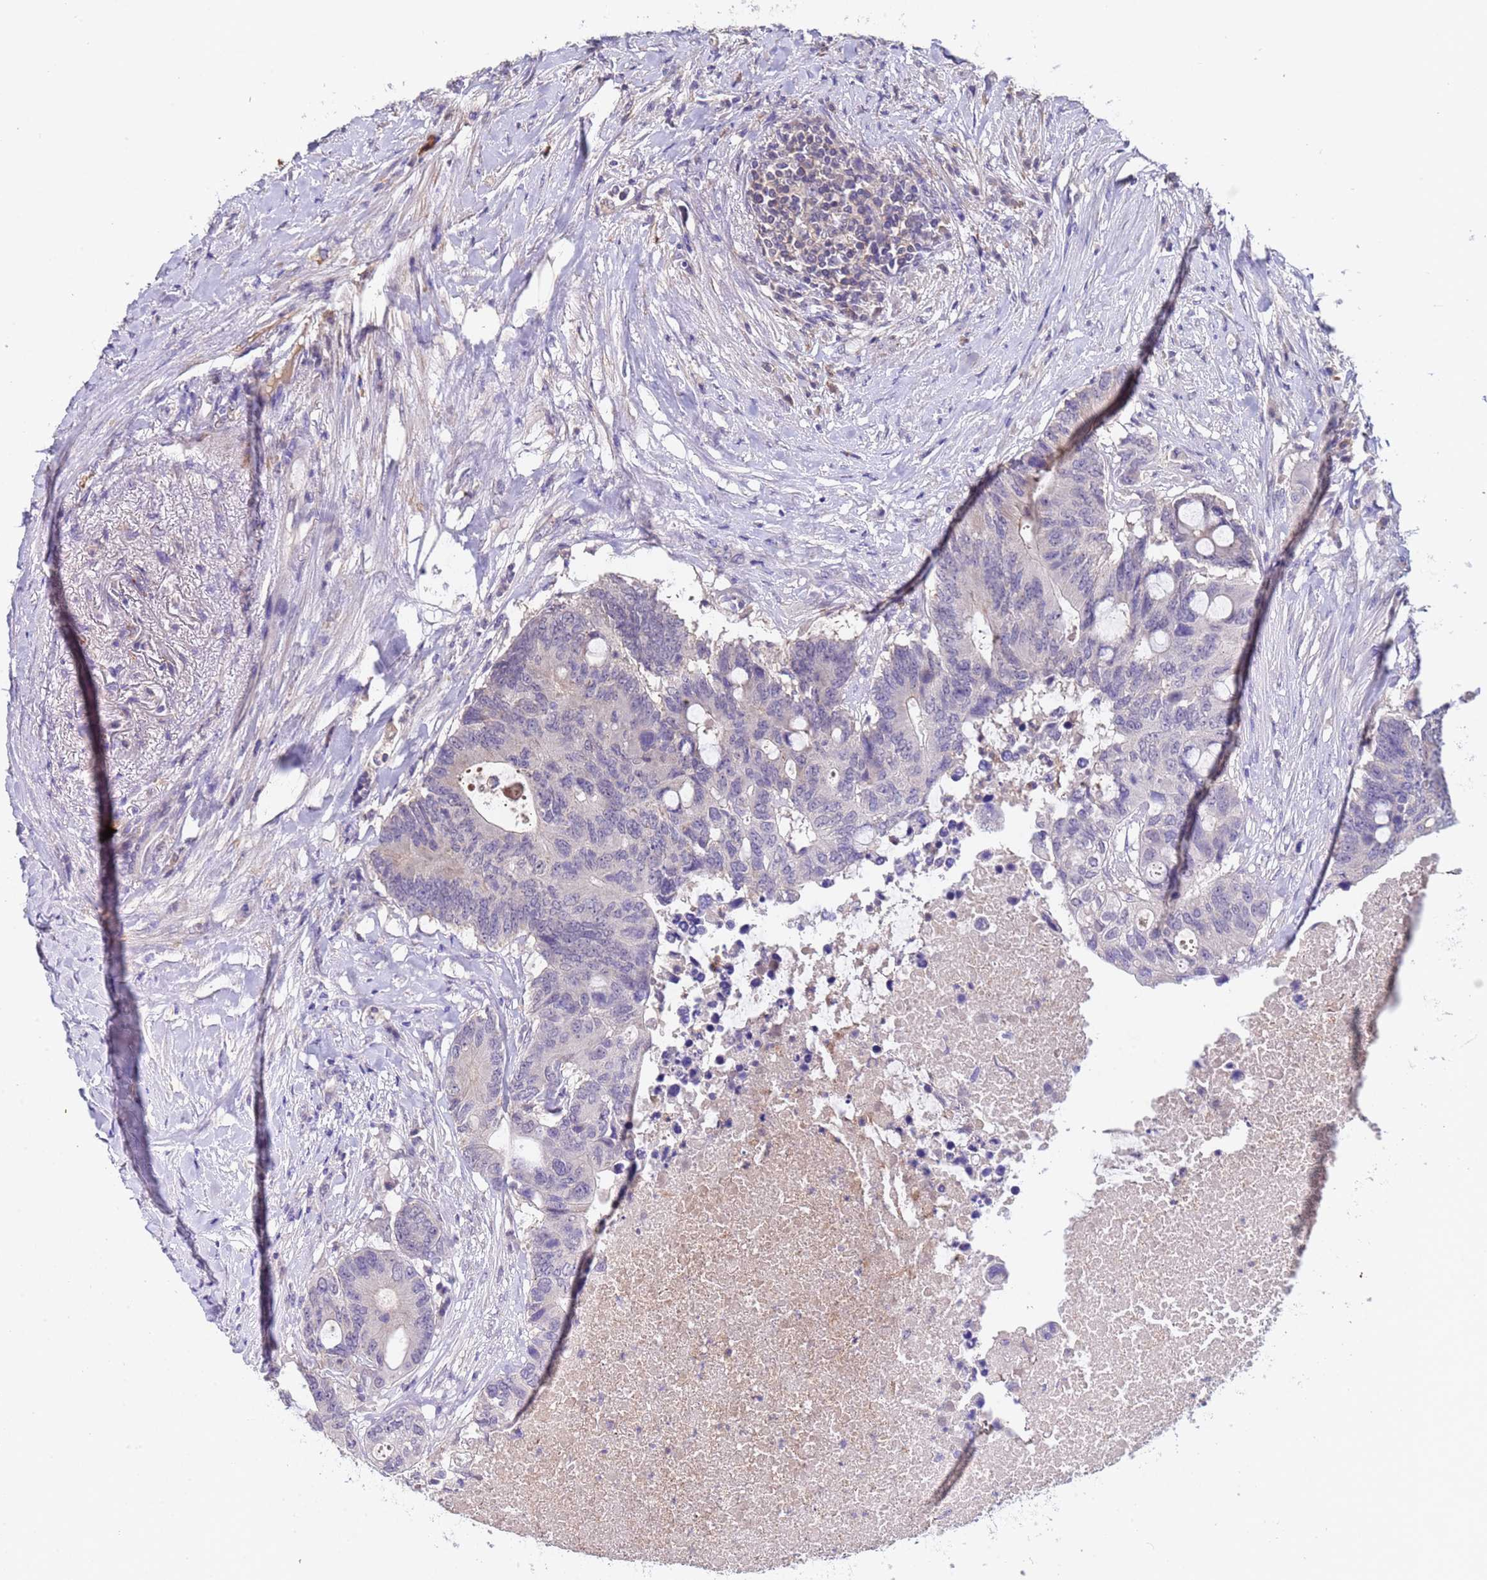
{"staining": {"intensity": "negative", "quantity": "none", "location": "none"}, "tissue": "colorectal cancer", "cell_type": "Tumor cells", "image_type": "cancer", "snomed": [{"axis": "morphology", "description": "Adenocarcinoma, NOS"}, {"axis": "topography", "description": "Colon"}], "caption": "This is an immunohistochemistry (IHC) histopathology image of colorectal cancer. There is no expression in tumor cells.", "gene": "ZNF248", "patient": {"sex": "male", "age": 71}}